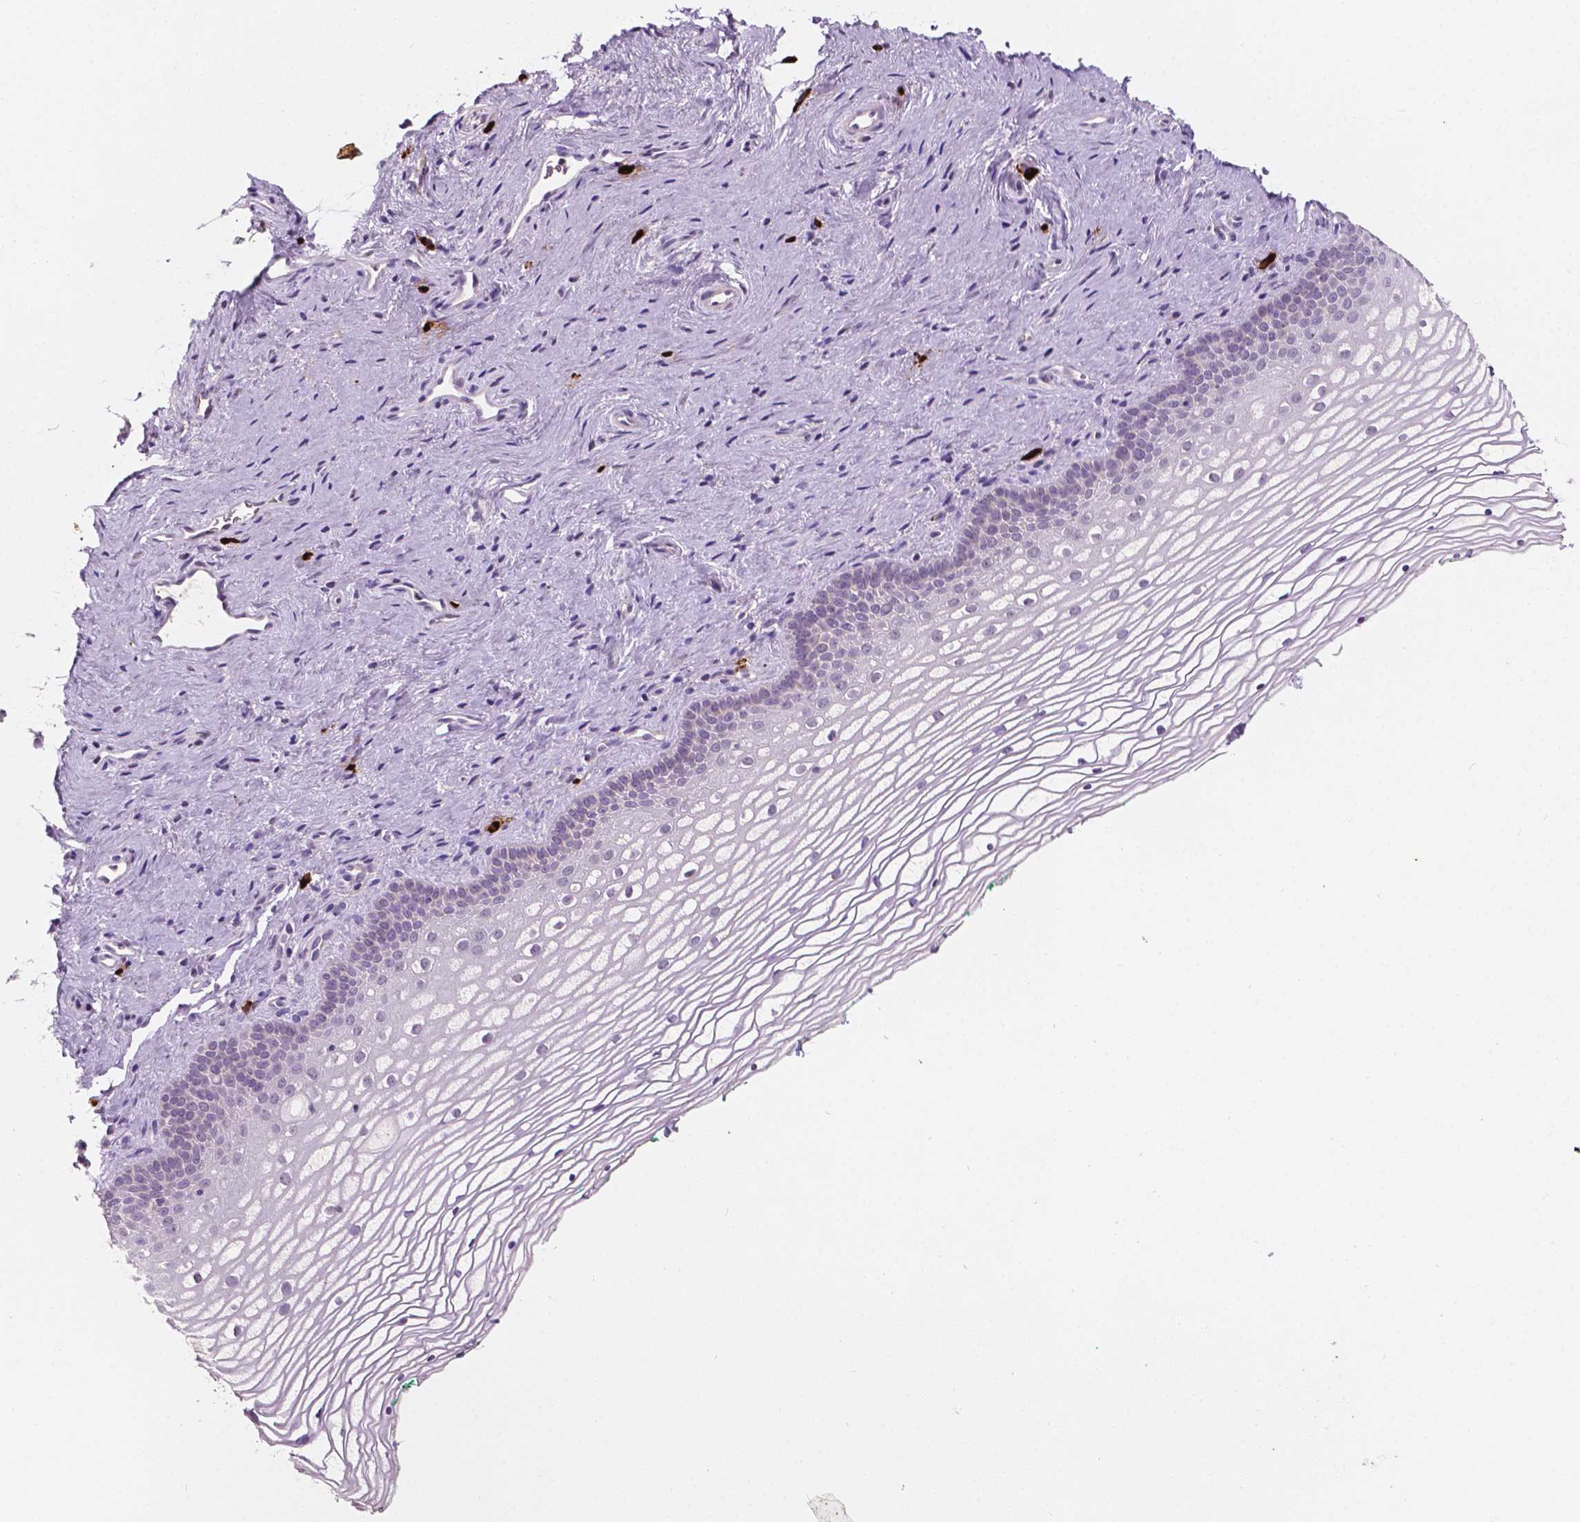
{"staining": {"intensity": "negative", "quantity": "none", "location": "none"}, "tissue": "vagina", "cell_type": "Squamous epithelial cells", "image_type": "normal", "snomed": [{"axis": "morphology", "description": "Normal tissue, NOS"}, {"axis": "topography", "description": "Vagina"}], "caption": "This photomicrograph is of unremarkable vagina stained with IHC to label a protein in brown with the nuclei are counter-stained blue. There is no expression in squamous epithelial cells.", "gene": "SIRT2", "patient": {"sex": "female", "age": 44}}